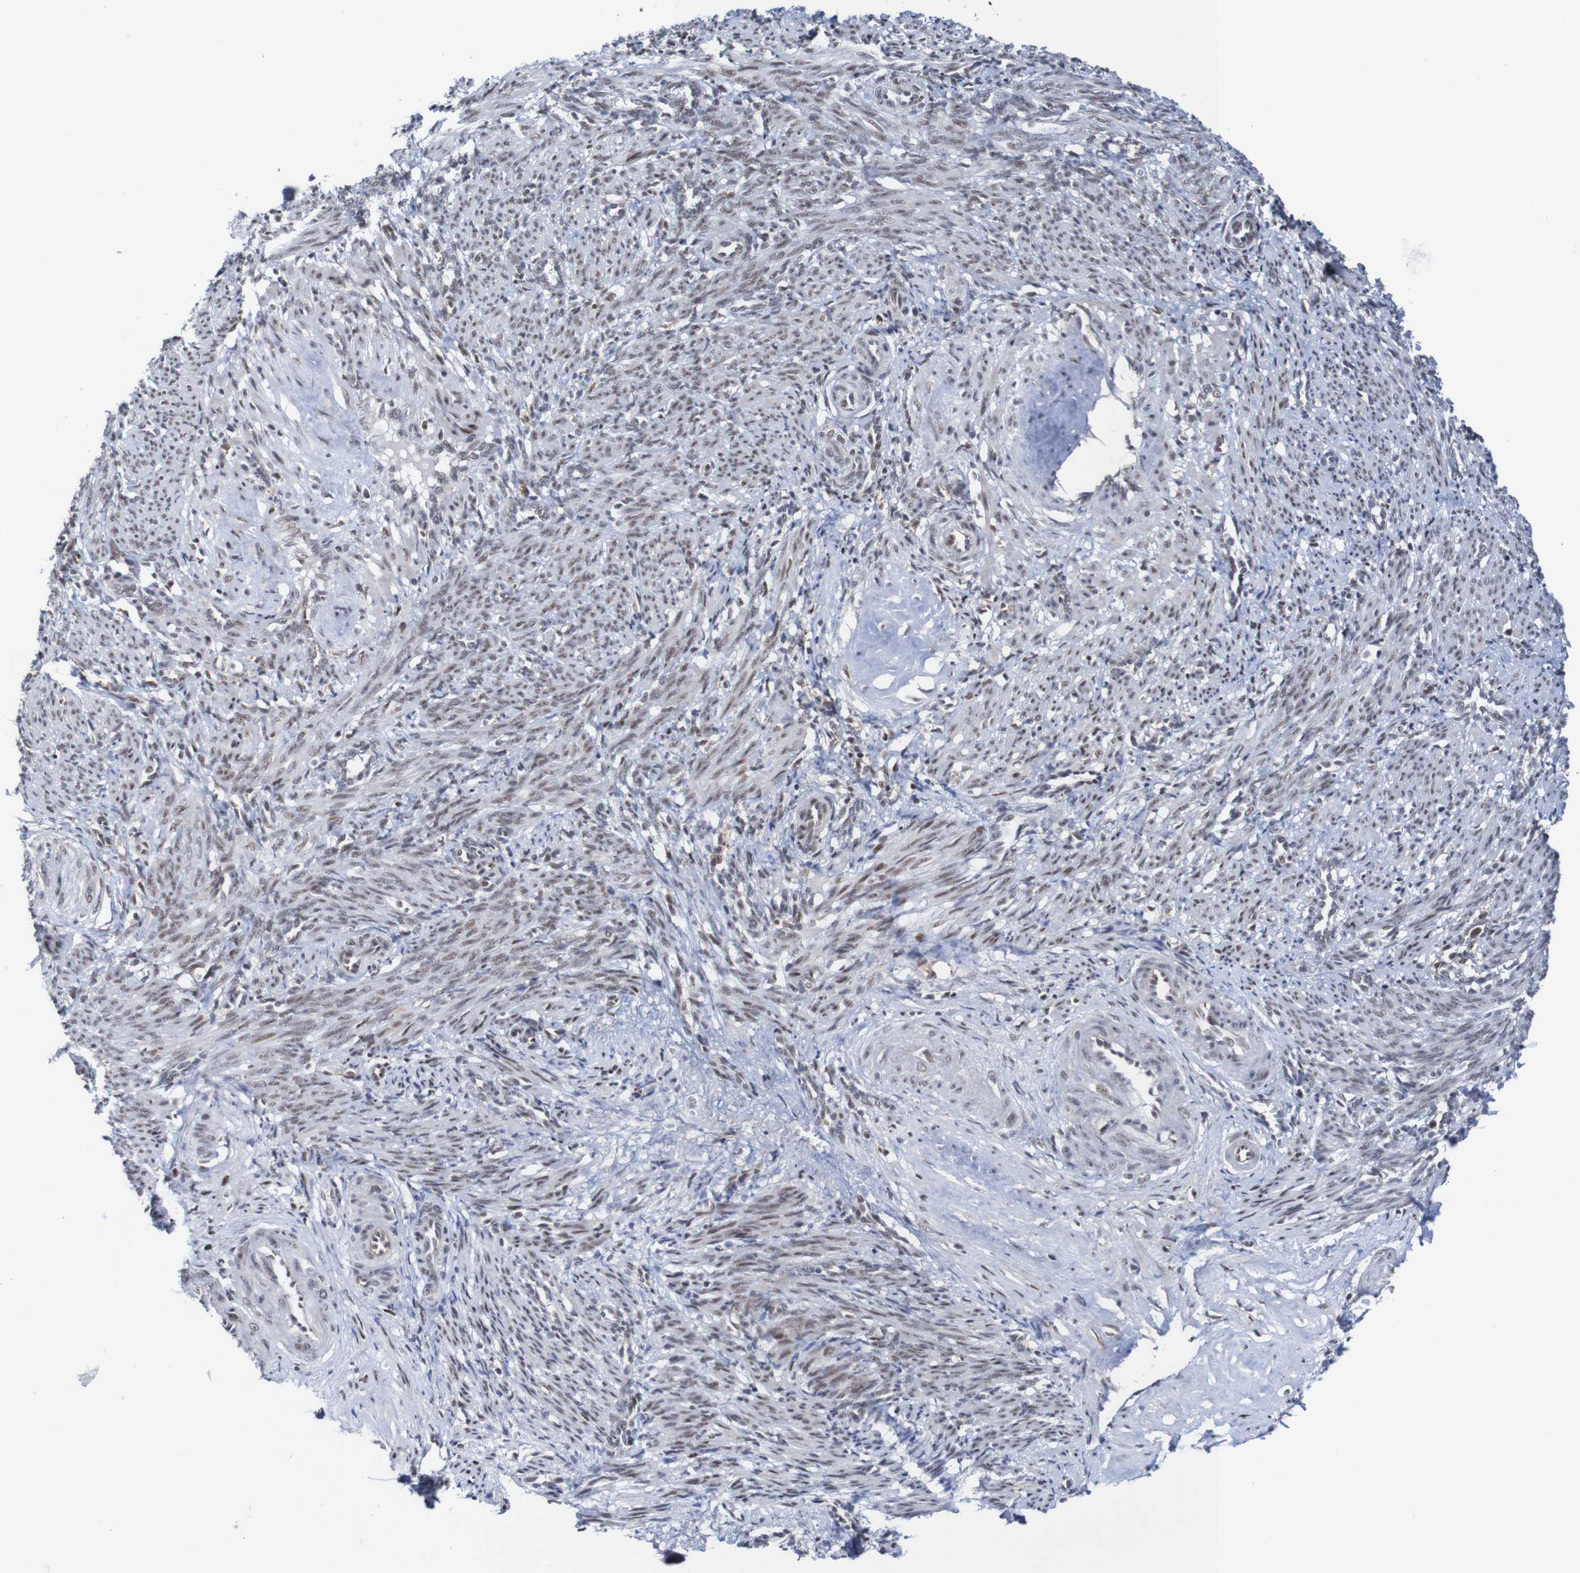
{"staining": {"intensity": "weak", "quantity": ">75%", "location": "nuclear"}, "tissue": "smooth muscle", "cell_type": "Smooth muscle cells", "image_type": "normal", "snomed": [{"axis": "morphology", "description": "Normal tissue, NOS"}, {"axis": "topography", "description": "Endometrium"}], "caption": "Weak nuclear positivity for a protein is present in about >75% of smooth muscle cells of unremarkable smooth muscle using IHC.", "gene": "CDC5L", "patient": {"sex": "female", "age": 33}}